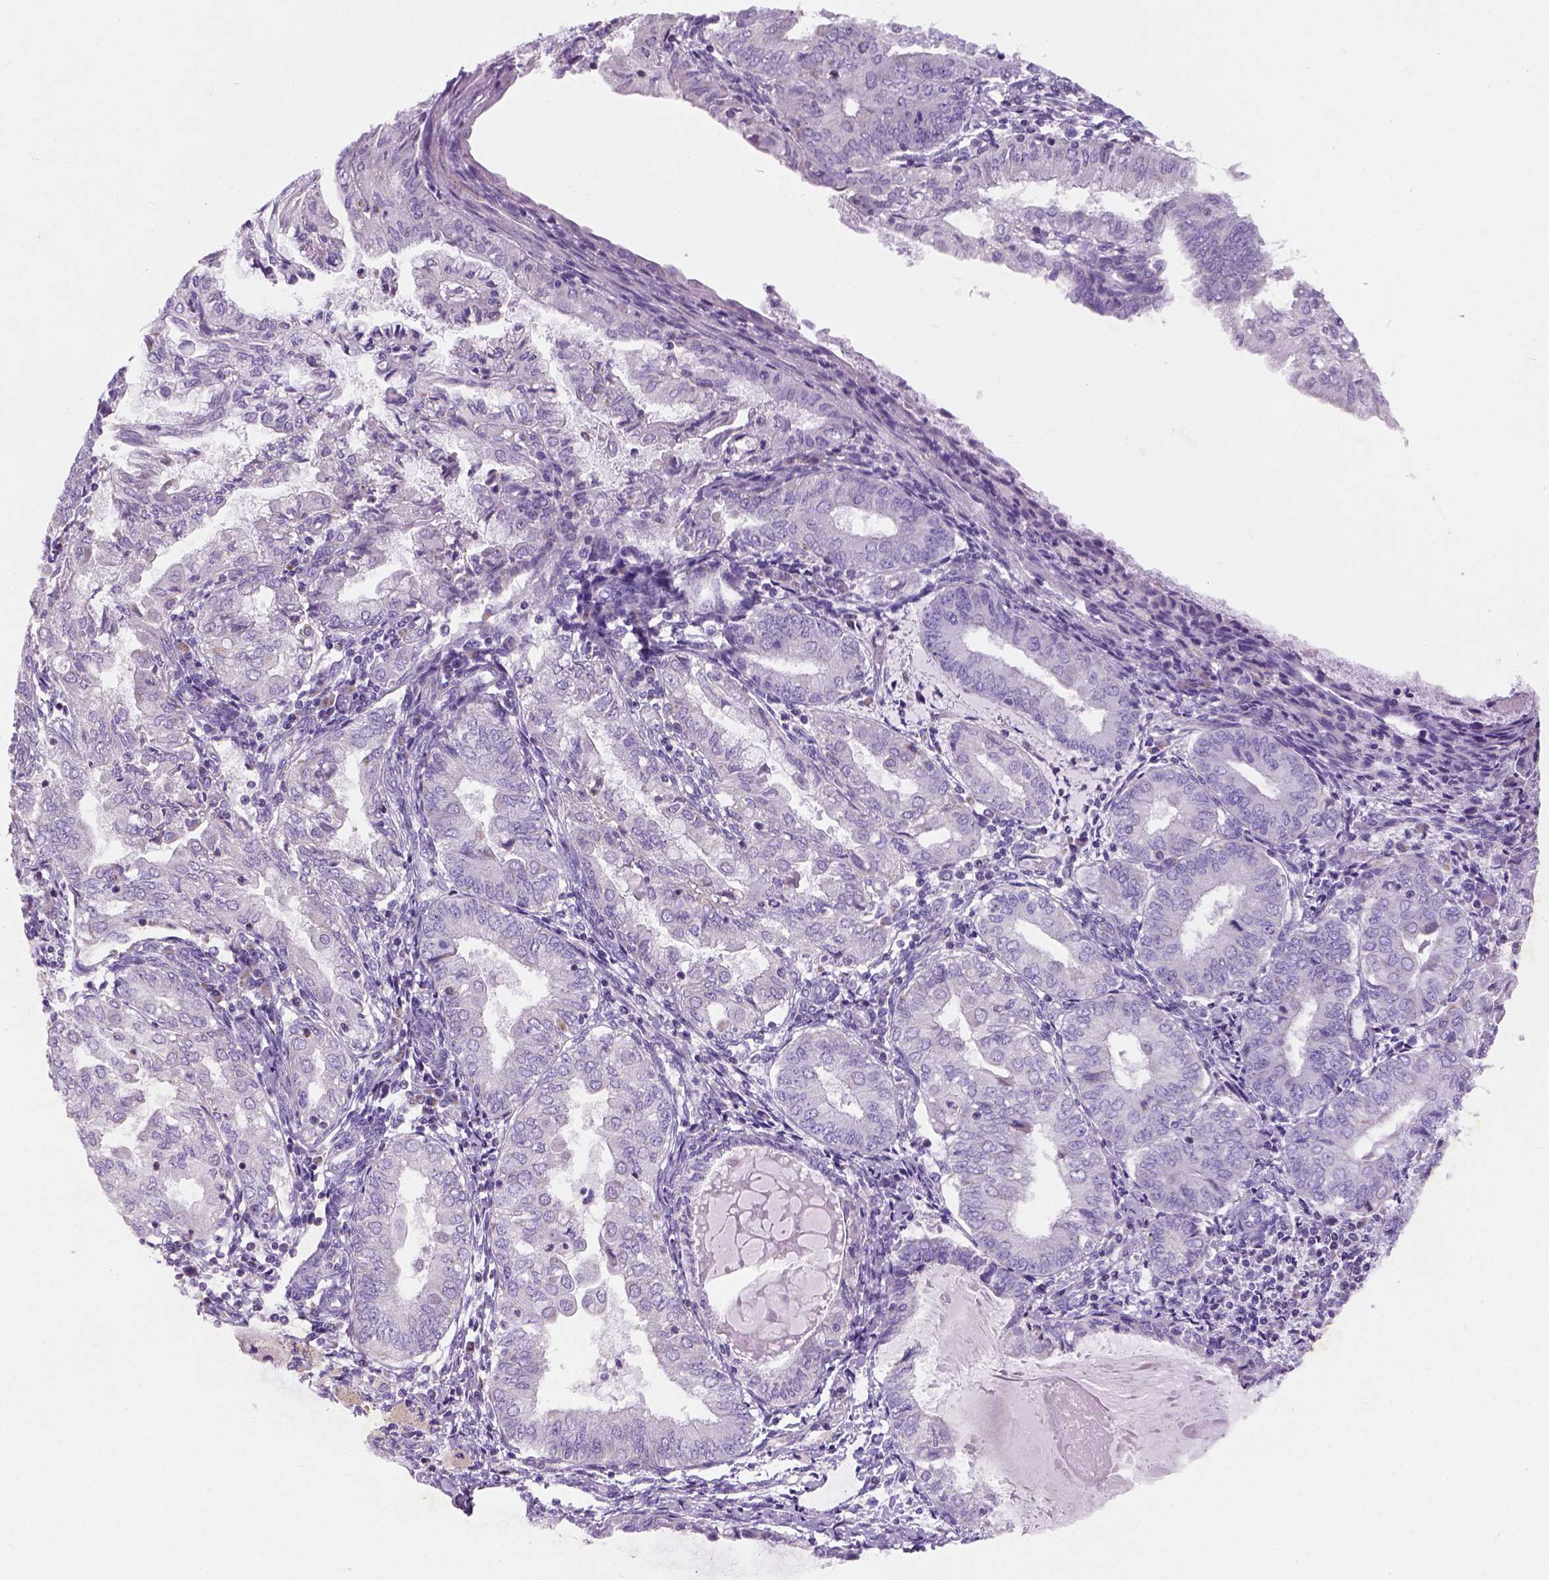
{"staining": {"intensity": "negative", "quantity": "none", "location": "none"}, "tissue": "endometrial cancer", "cell_type": "Tumor cells", "image_type": "cancer", "snomed": [{"axis": "morphology", "description": "Adenocarcinoma, NOS"}, {"axis": "topography", "description": "Endometrium"}], "caption": "Tumor cells show no significant protein expression in adenocarcinoma (endometrial).", "gene": "CHODL", "patient": {"sex": "female", "age": 68}}